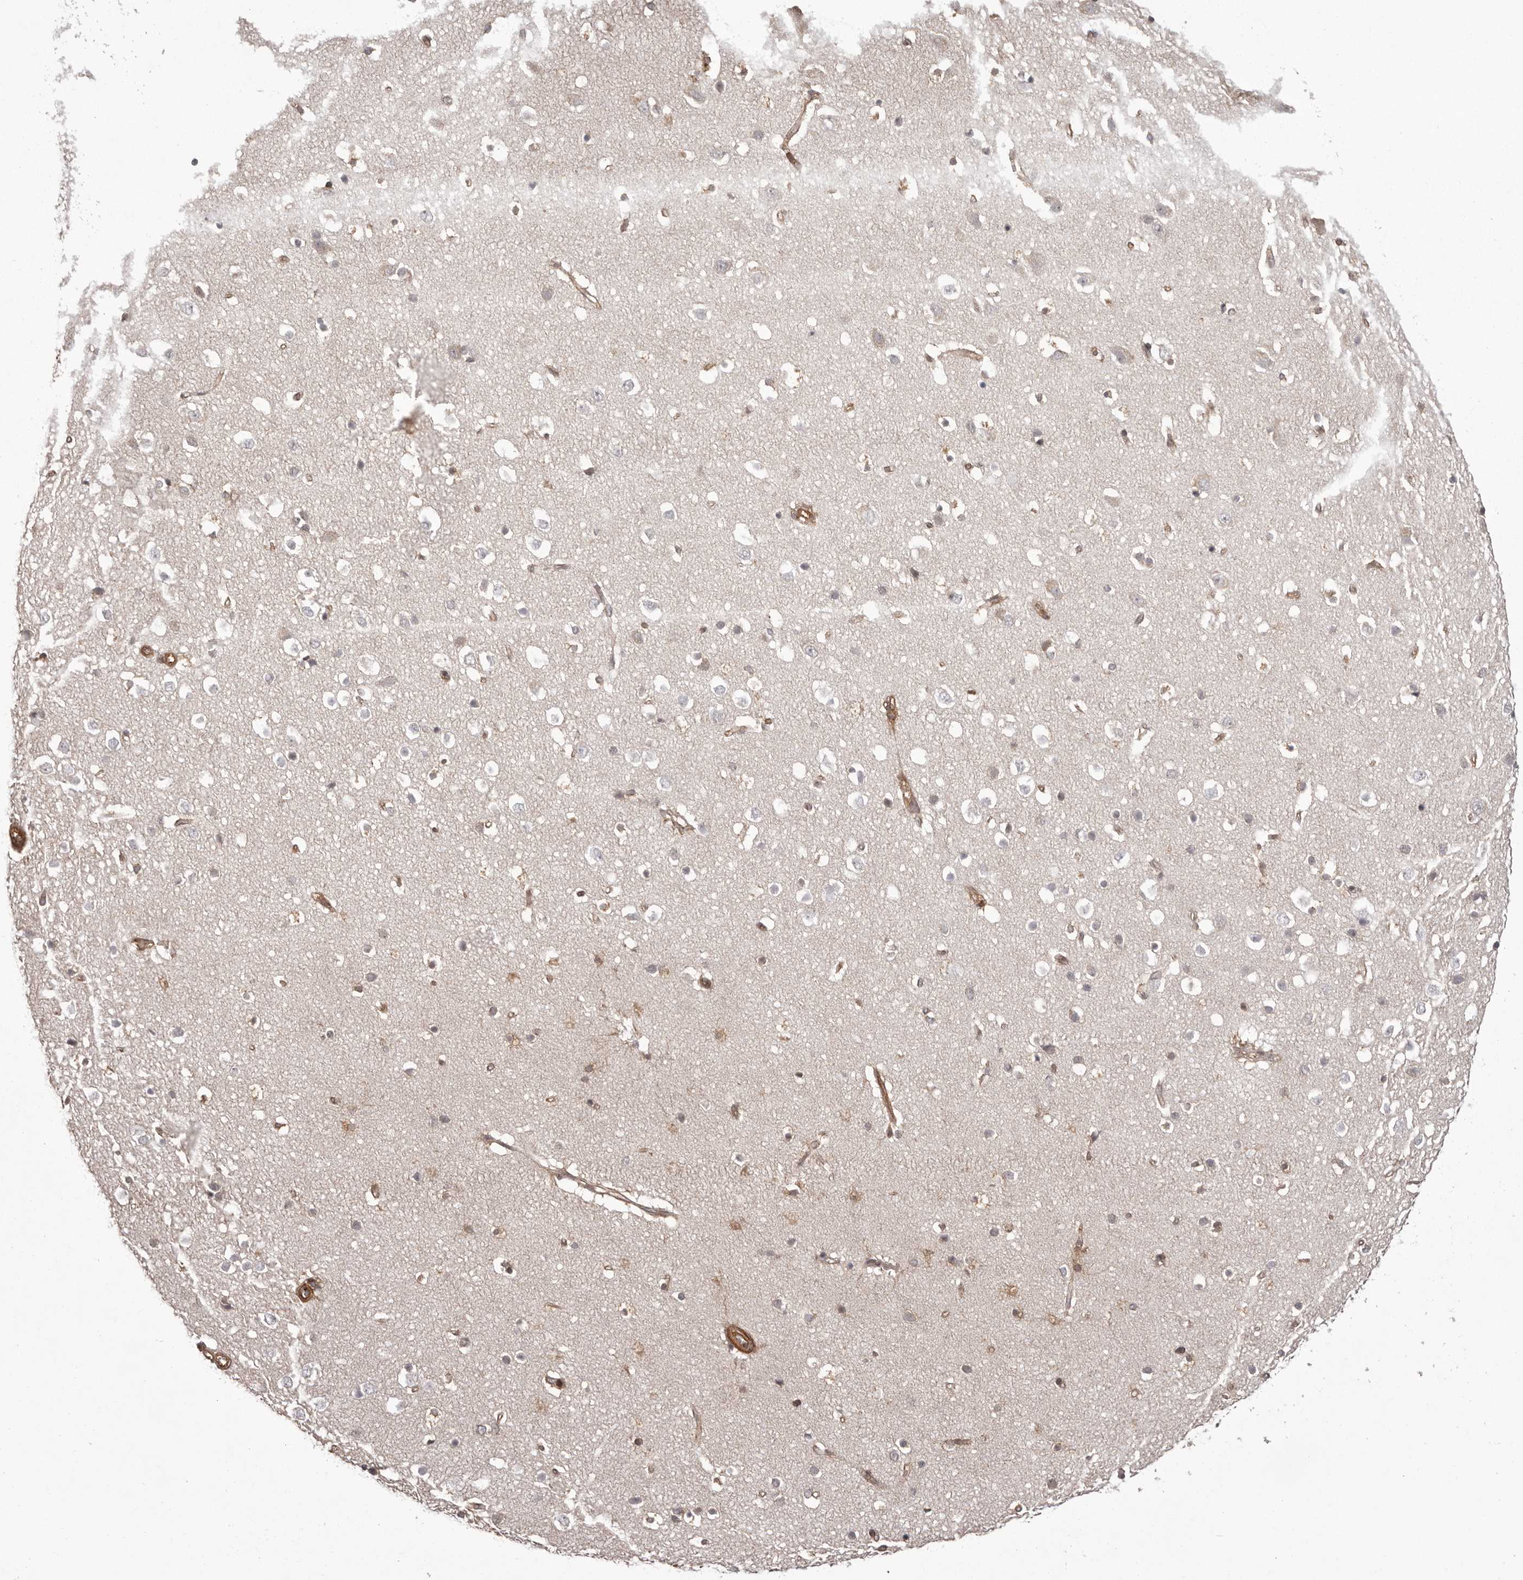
{"staining": {"intensity": "moderate", "quantity": ">75%", "location": "cytoplasmic/membranous"}, "tissue": "cerebral cortex", "cell_type": "Endothelial cells", "image_type": "normal", "snomed": [{"axis": "morphology", "description": "Normal tissue, NOS"}, {"axis": "topography", "description": "Cerebral cortex"}], "caption": "DAB immunohistochemical staining of normal human cerebral cortex shows moderate cytoplasmic/membranous protein positivity in approximately >75% of endothelial cells.", "gene": "NFKBIA", "patient": {"sex": "male", "age": 54}}